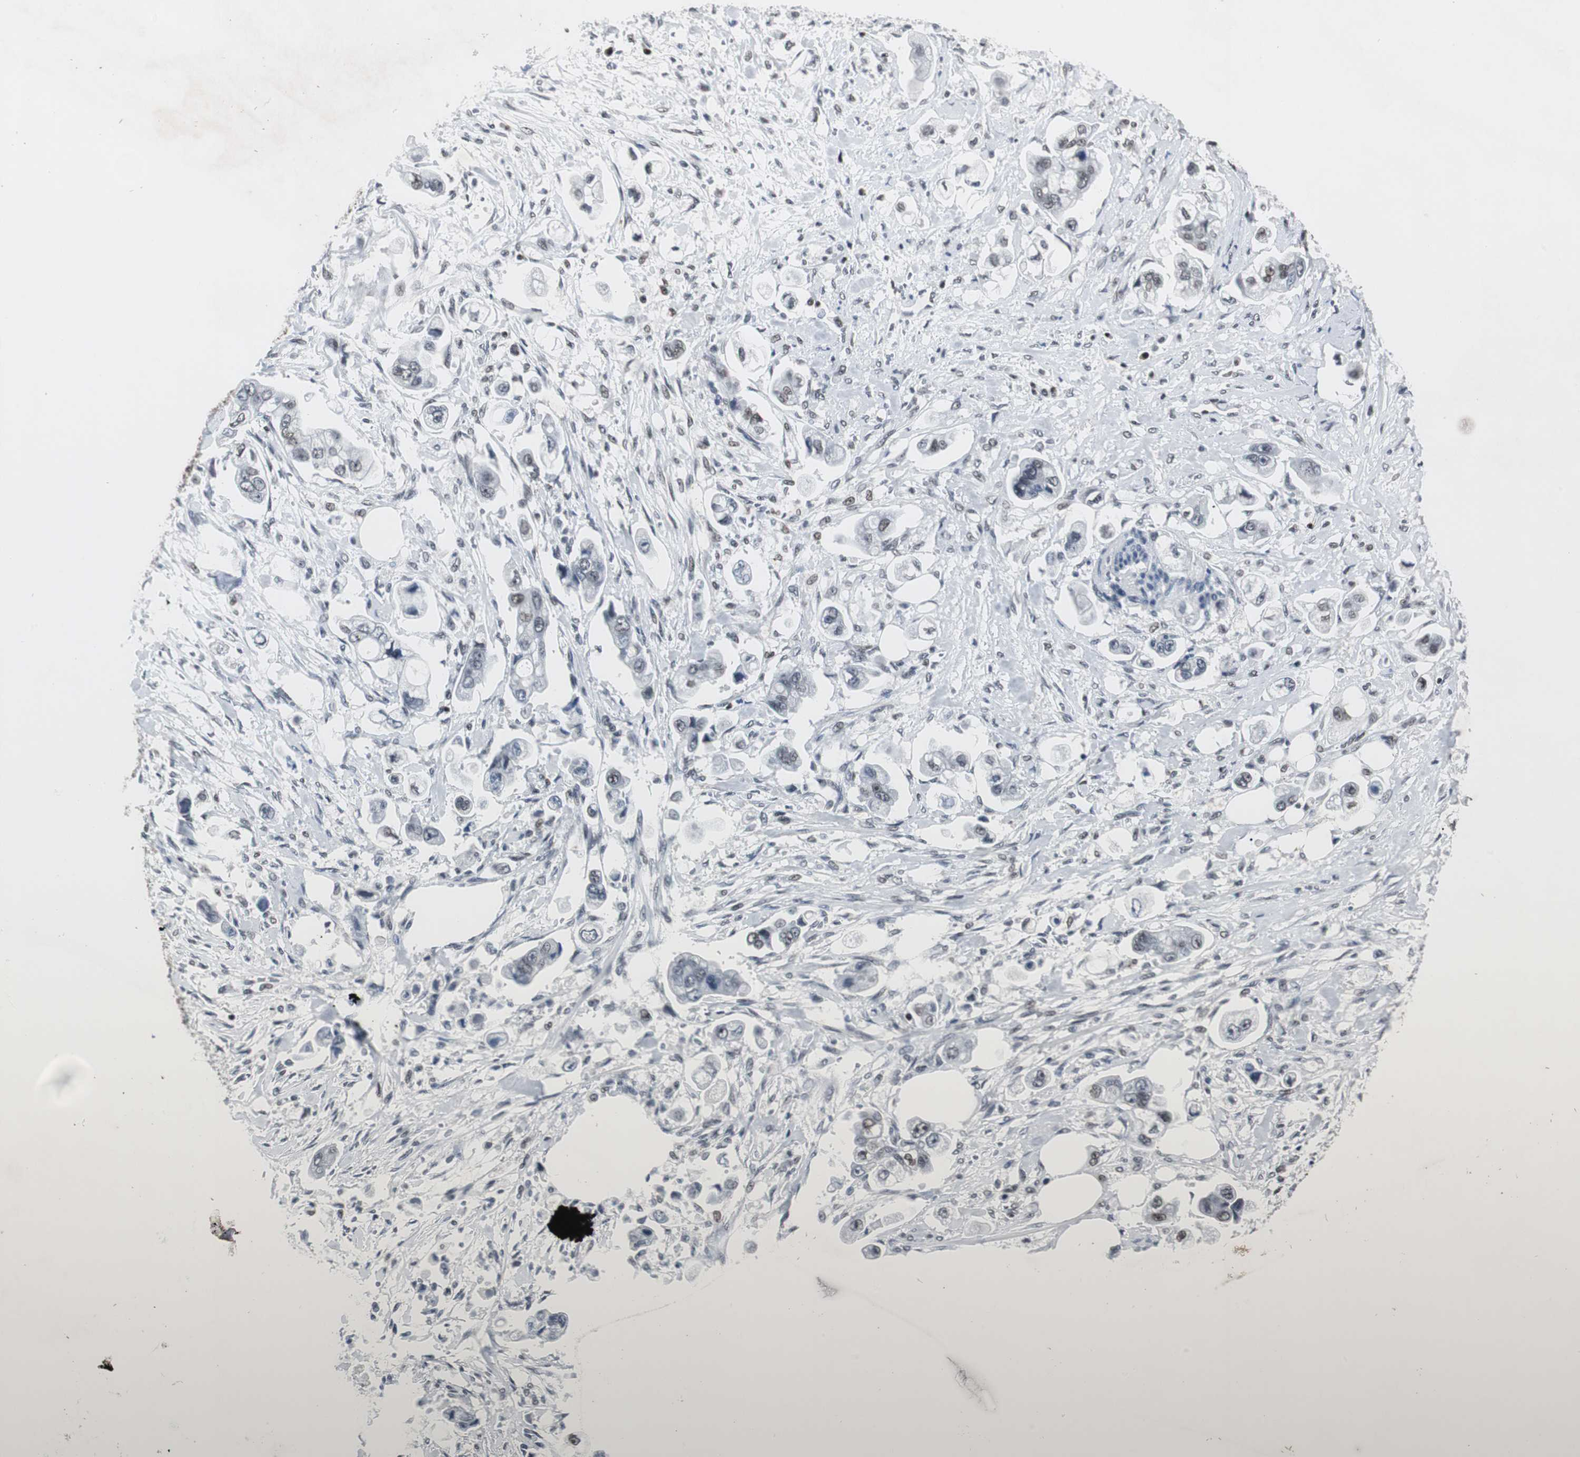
{"staining": {"intensity": "negative", "quantity": "none", "location": "none"}, "tissue": "stomach cancer", "cell_type": "Tumor cells", "image_type": "cancer", "snomed": [{"axis": "morphology", "description": "Adenocarcinoma, NOS"}, {"axis": "topography", "description": "Stomach"}], "caption": "A high-resolution micrograph shows immunohistochemistry (IHC) staining of adenocarcinoma (stomach), which displays no significant staining in tumor cells.", "gene": "RAD9A", "patient": {"sex": "male", "age": 62}}